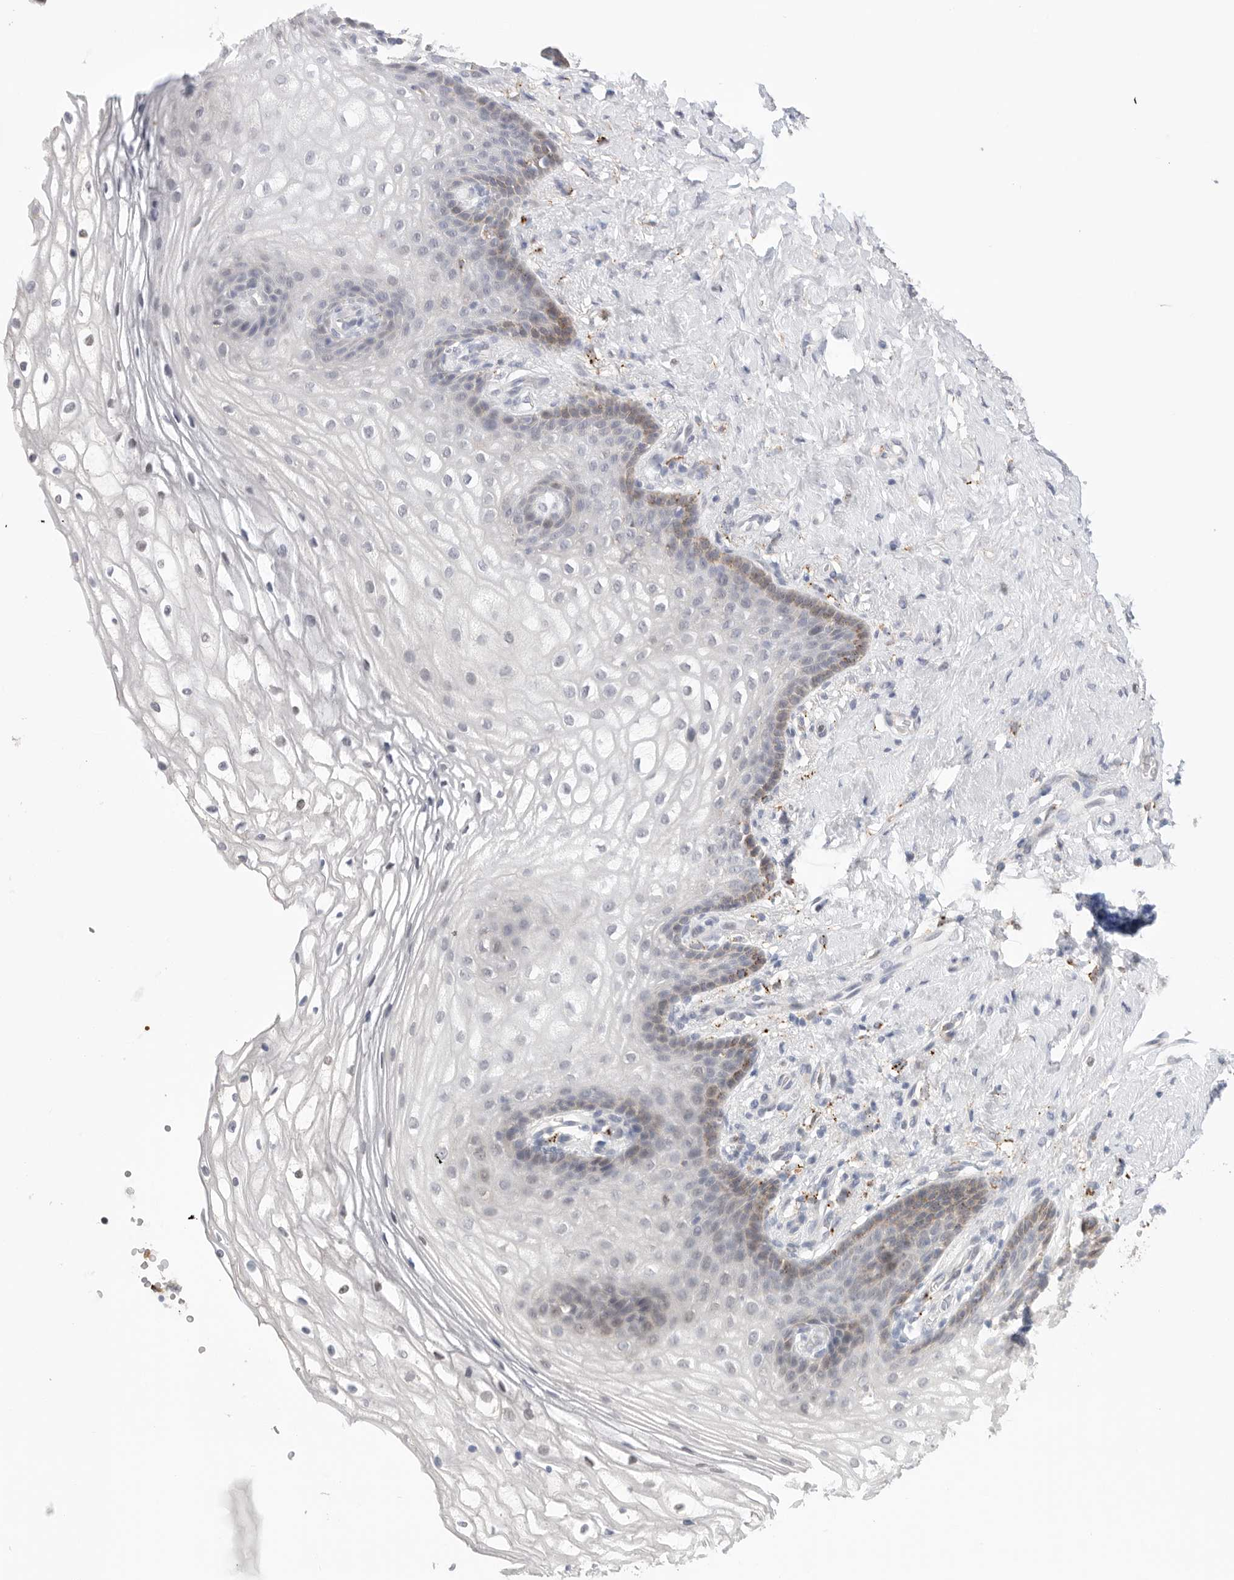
{"staining": {"intensity": "weak", "quantity": "<25%", "location": "cytoplasmic/membranous"}, "tissue": "vagina", "cell_type": "Squamous epithelial cells", "image_type": "normal", "snomed": [{"axis": "morphology", "description": "Normal tissue, NOS"}, {"axis": "topography", "description": "Vagina"}], "caption": "Immunohistochemistry (IHC) of benign human vagina exhibits no expression in squamous epithelial cells. (DAB (3,3'-diaminobenzidine) immunohistochemistry (IHC), high magnification).", "gene": "GGH", "patient": {"sex": "female", "age": 60}}